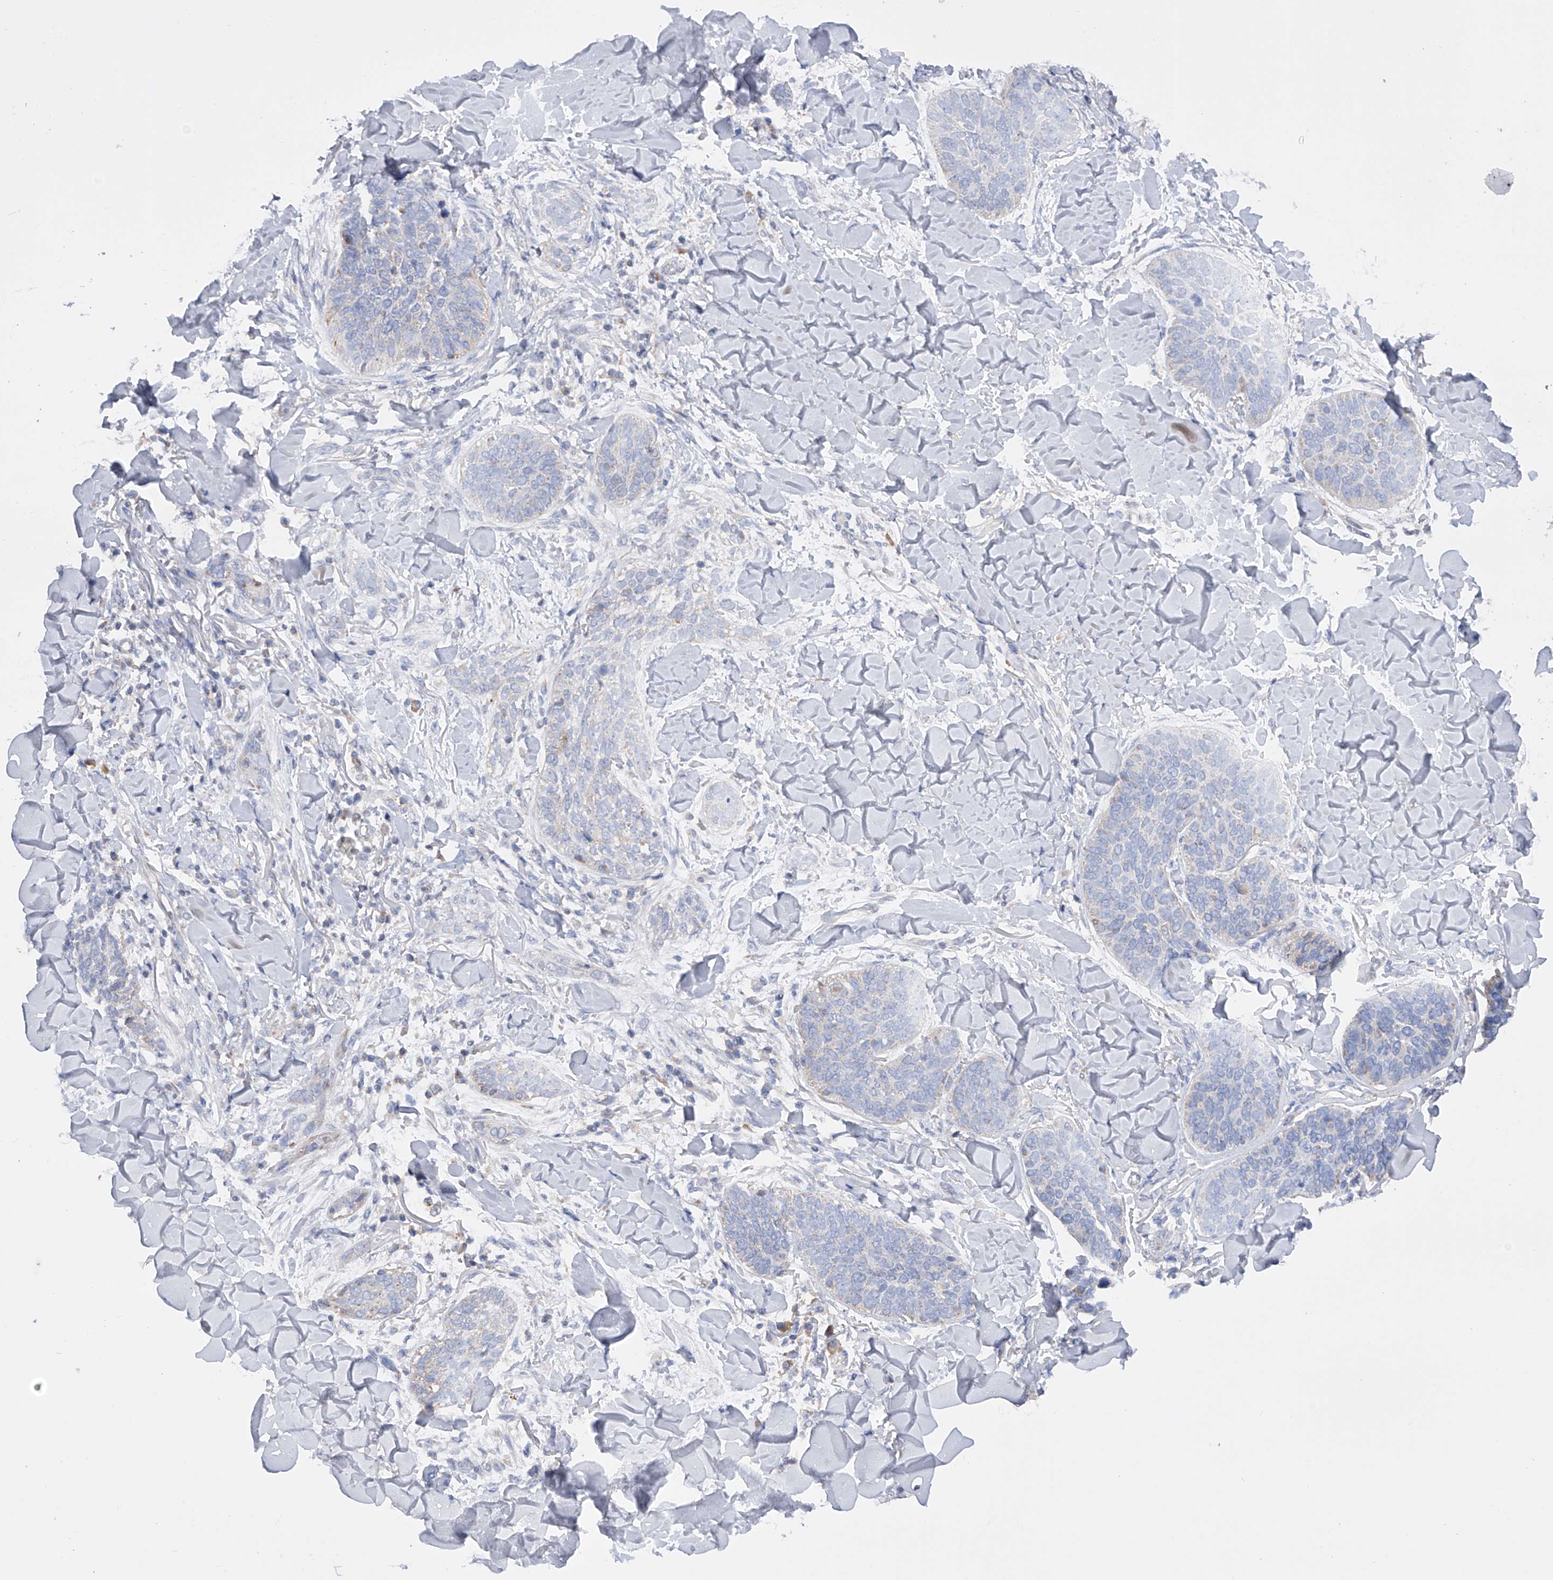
{"staining": {"intensity": "negative", "quantity": "none", "location": "none"}, "tissue": "skin cancer", "cell_type": "Tumor cells", "image_type": "cancer", "snomed": [{"axis": "morphology", "description": "Basal cell carcinoma"}, {"axis": "topography", "description": "Skin"}], "caption": "Skin cancer was stained to show a protein in brown. There is no significant expression in tumor cells.", "gene": "MLYCD", "patient": {"sex": "male", "age": 85}}